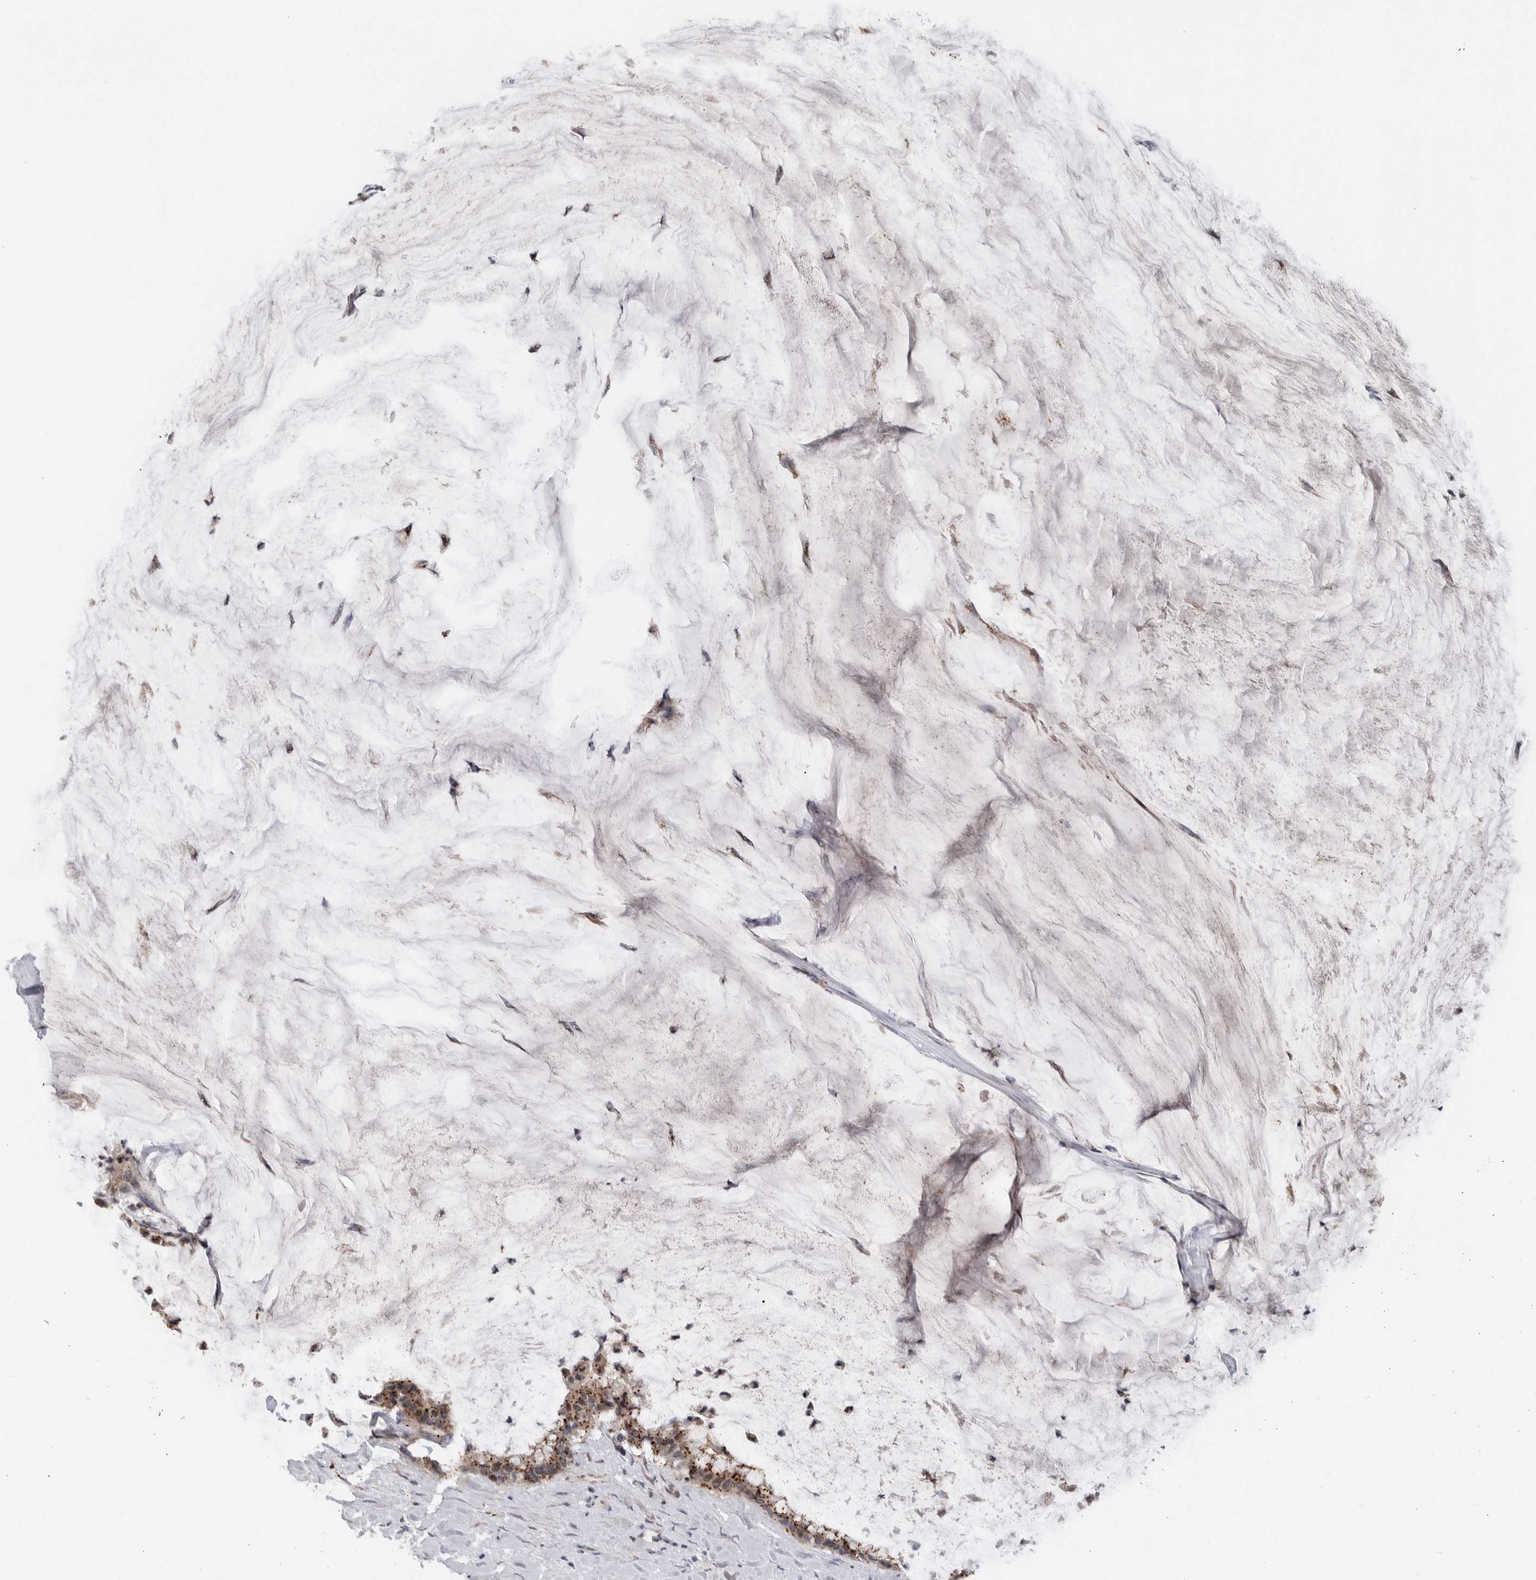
{"staining": {"intensity": "moderate", "quantity": ">75%", "location": "cytoplasmic/membranous"}, "tissue": "pancreatic cancer", "cell_type": "Tumor cells", "image_type": "cancer", "snomed": [{"axis": "morphology", "description": "Adenocarcinoma, NOS"}, {"axis": "topography", "description": "Pancreas"}], "caption": "Pancreatic cancer stained for a protein (brown) demonstrates moderate cytoplasmic/membranous positive staining in approximately >75% of tumor cells.", "gene": "MSL1", "patient": {"sex": "male", "age": 41}}